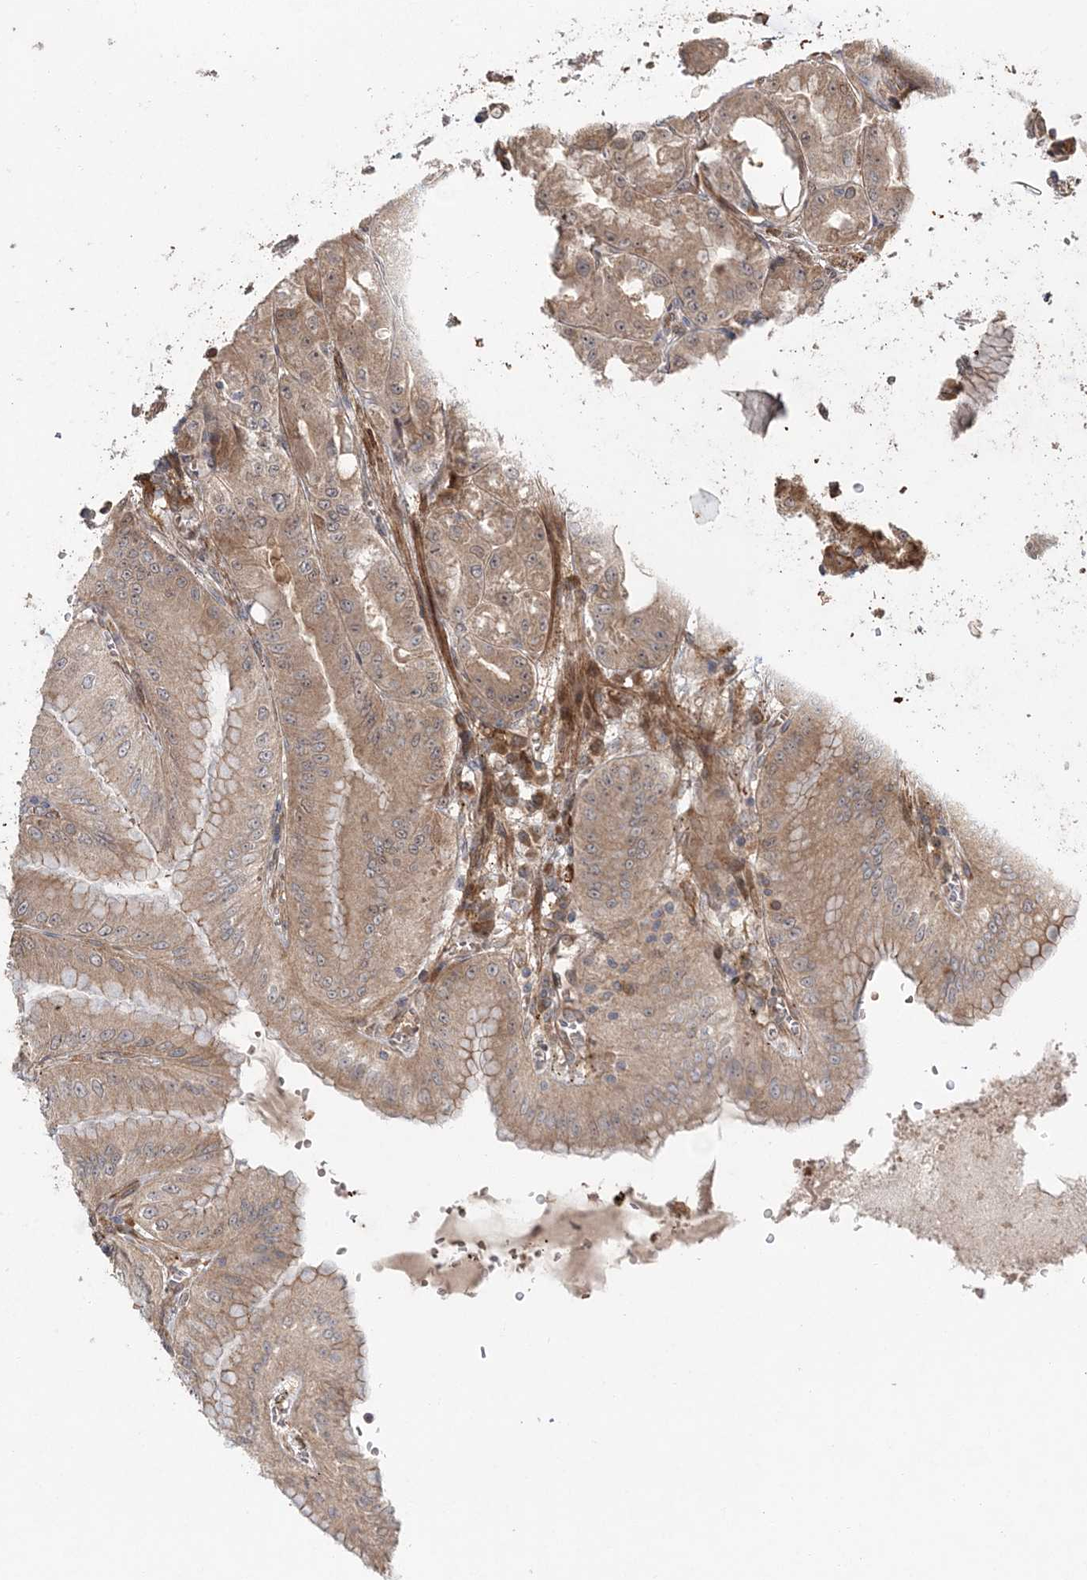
{"staining": {"intensity": "moderate", "quantity": ">75%", "location": "cytoplasmic/membranous"}, "tissue": "stomach", "cell_type": "Glandular cells", "image_type": "normal", "snomed": [{"axis": "morphology", "description": "Normal tissue, NOS"}, {"axis": "topography", "description": "Stomach, upper"}, {"axis": "topography", "description": "Stomach, lower"}], "caption": "Immunohistochemical staining of normal stomach shows moderate cytoplasmic/membranous protein expression in approximately >75% of glandular cells.", "gene": "UBTD2", "patient": {"sex": "male", "age": 71}}